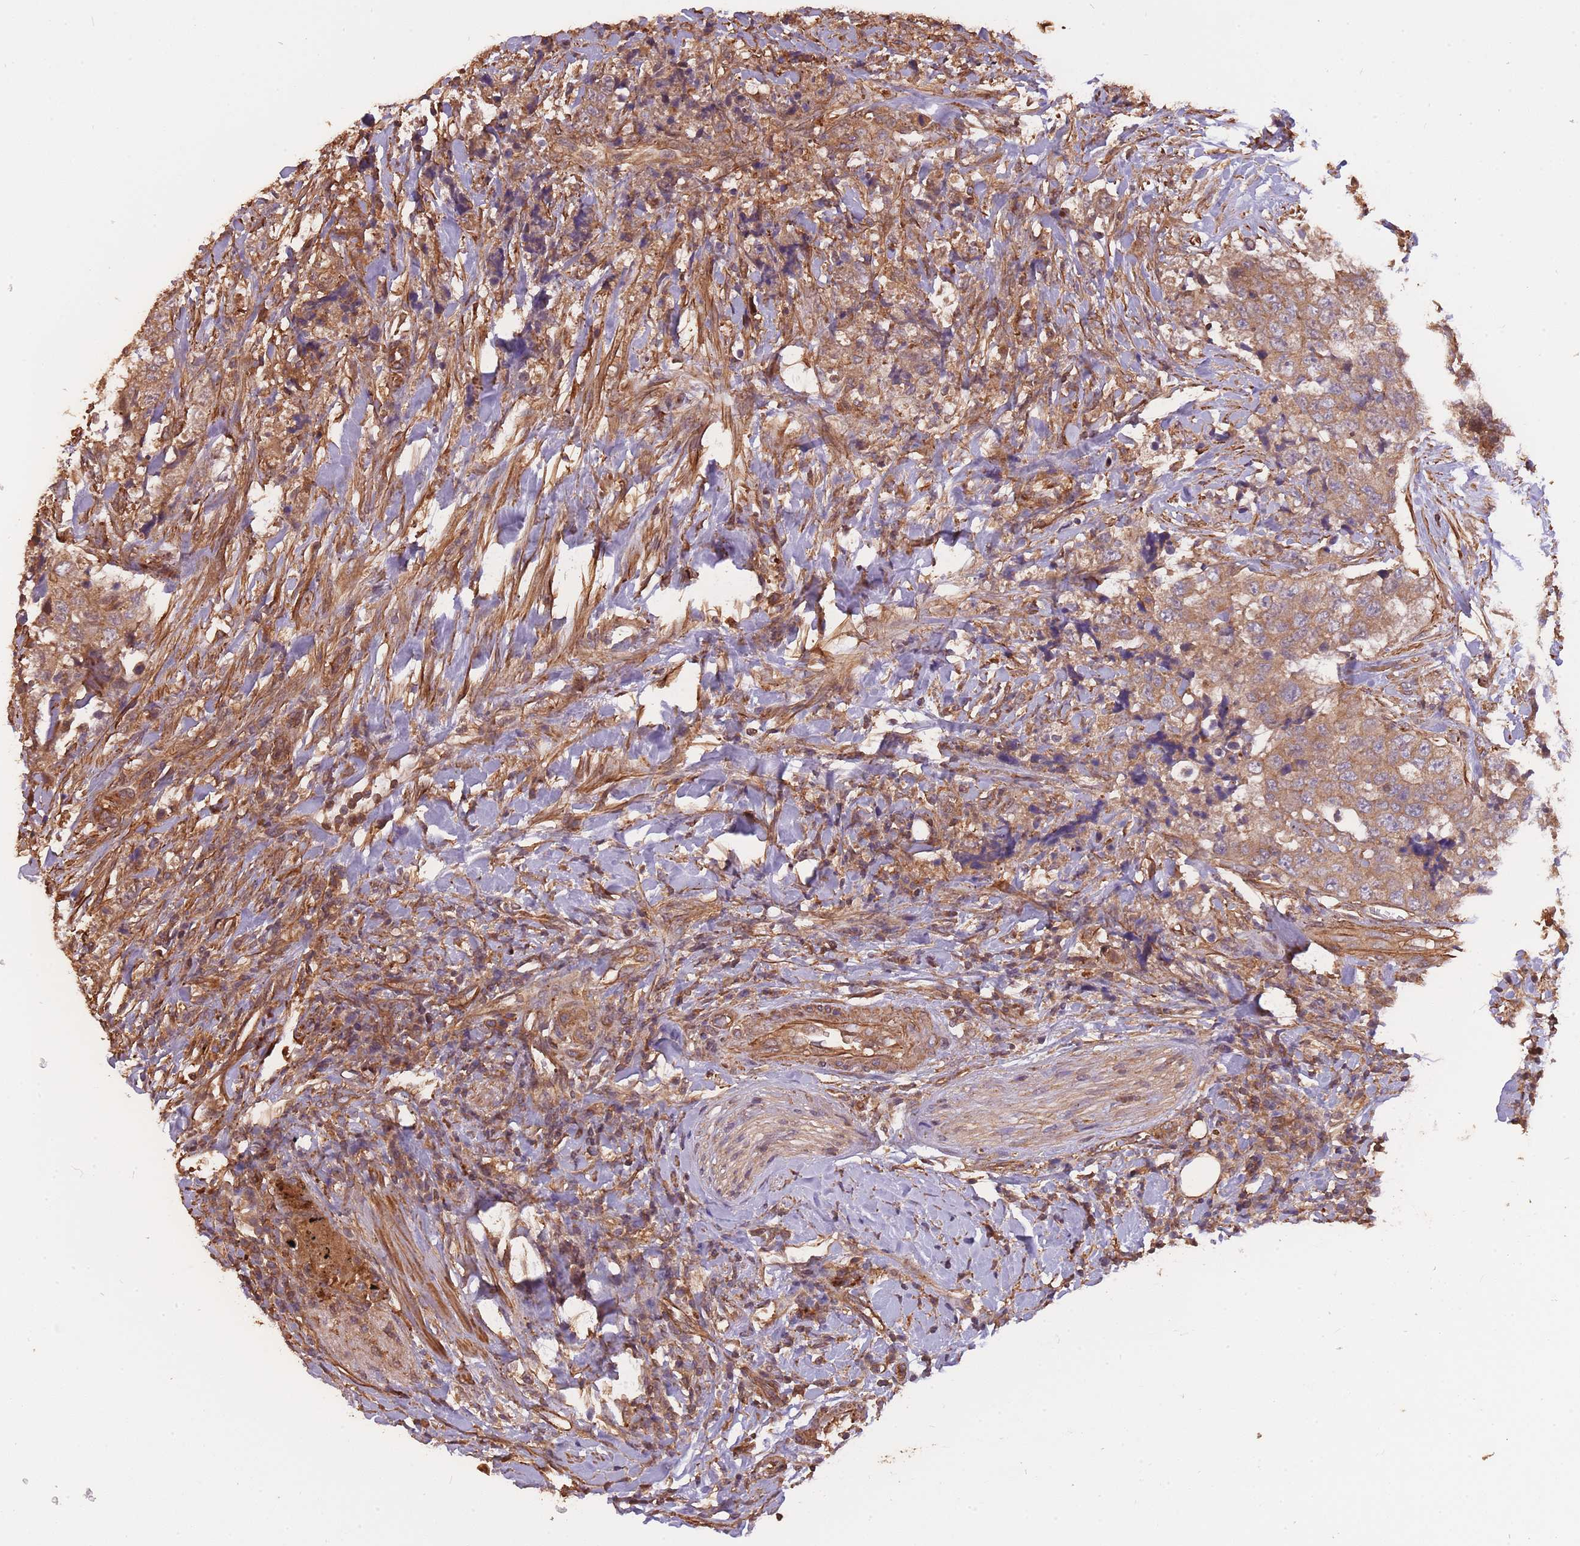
{"staining": {"intensity": "moderate", "quantity": ">75%", "location": "cytoplasmic/membranous"}, "tissue": "urothelial cancer", "cell_type": "Tumor cells", "image_type": "cancer", "snomed": [{"axis": "morphology", "description": "Urothelial carcinoma, High grade"}, {"axis": "topography", "description": "Urinary bladder"}], "caption": "This image exhibits IHC staining of human urothelial cancer, with medium moderate cytoplasmic/membranous expression in approximately >75% of tumor cells.", "gene": "ARMH3", "patient": {"sex": "female", "age": 78}}